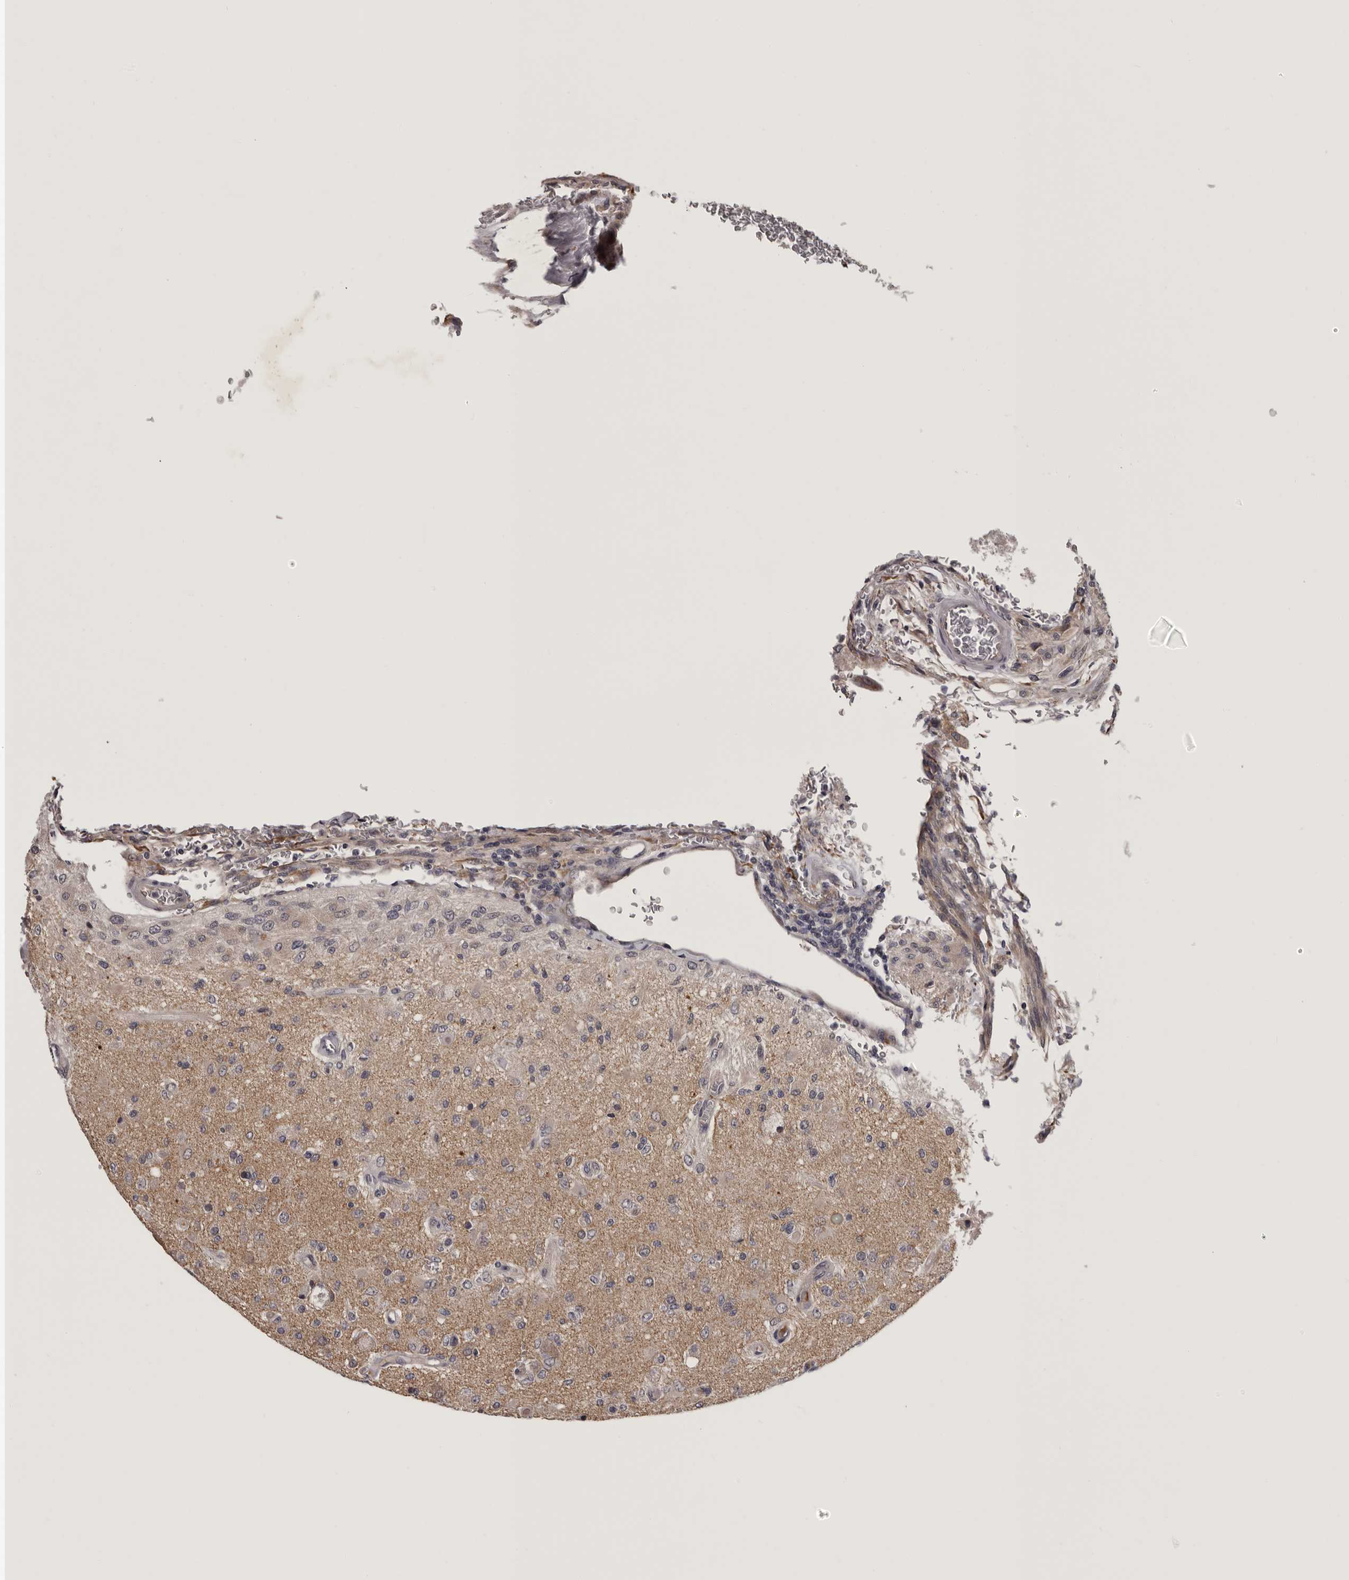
{"staining": {"intensity": "moderate", "quantity": "<25%", "location": "cytoplasmic/membranous"}, "tissue": "glioma", "cell_type": "Tumor cells", "image_type": "cancer", "snomed": [{"axis": "morphology", "description": "Normal tissue, NOS"}, {"axis": "morphology", "description": "Glioma, malignant, High grade"}, {"axis": "topography", "description": "Cerebral cortex"}], "caption": "Moderate cytoplasmic/membranous staining for a protein is appreciated in approximately <25% of tumor cells of glioma using IHC.", "gene": "MED8", "patient": {"sex": "male", "age": 77}}